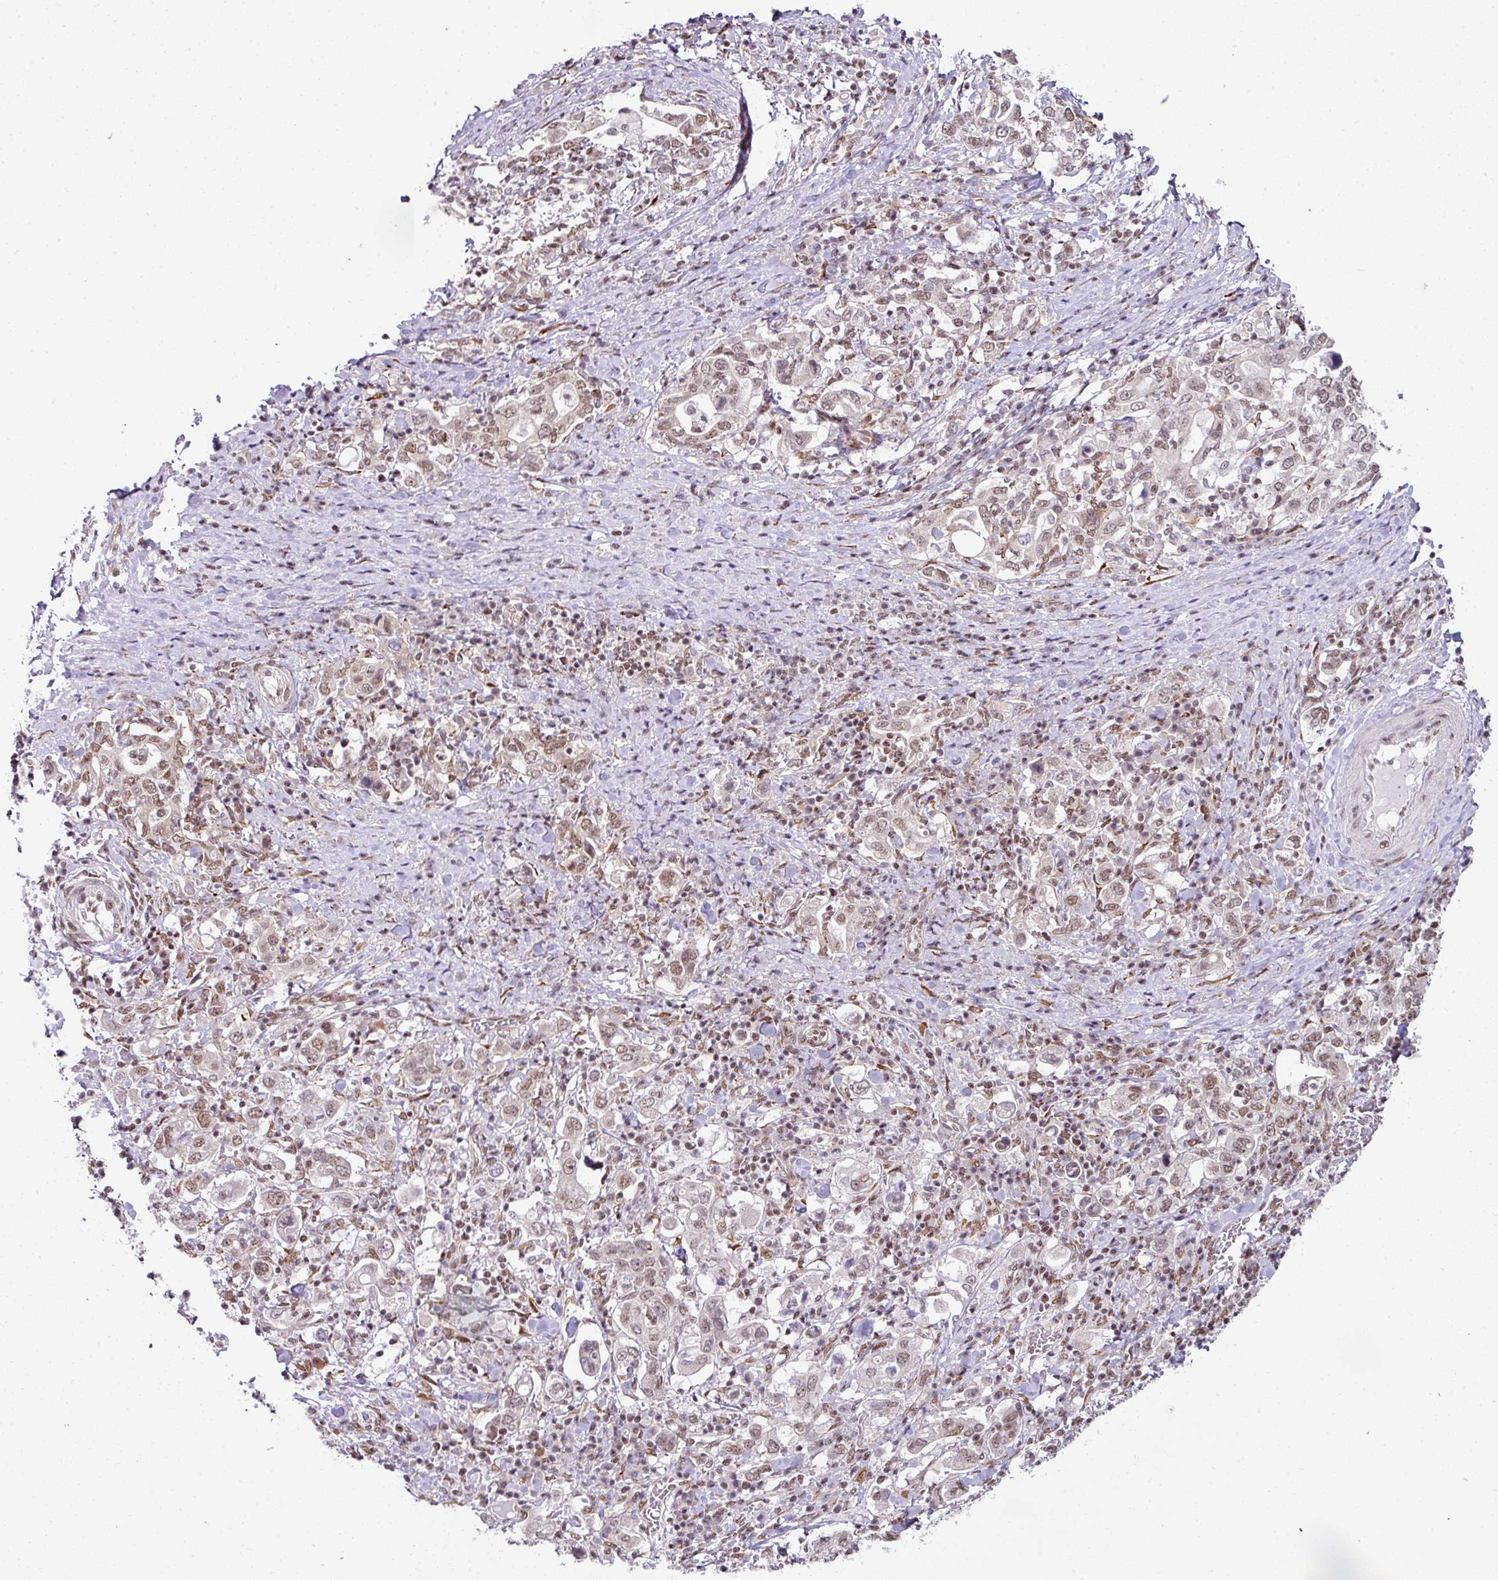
{"staining": {"intensity": "moderate", "quantity": ">75%", "location": "nuclear"}, "tissue": "stomach cancer", "cell_type": "Tumor cells", "image_type": "cancer", "snomed": [{"axis": "morphology", "description": "Adenocarcinoma, NOS"}, {"axis": "topography", "description": "Stomach, upper"}, {"axis": "topography", "description": "Stomach"}], "caption": "This image exhibits stomach cancer stained with IHC to label a protein in brown. The nuclear of tumor cells show moderate positivity for the protein. Nuclei are counter-stained blue.", "gene": "NFYA", "patient": {"sex": "male", "age": 62}}